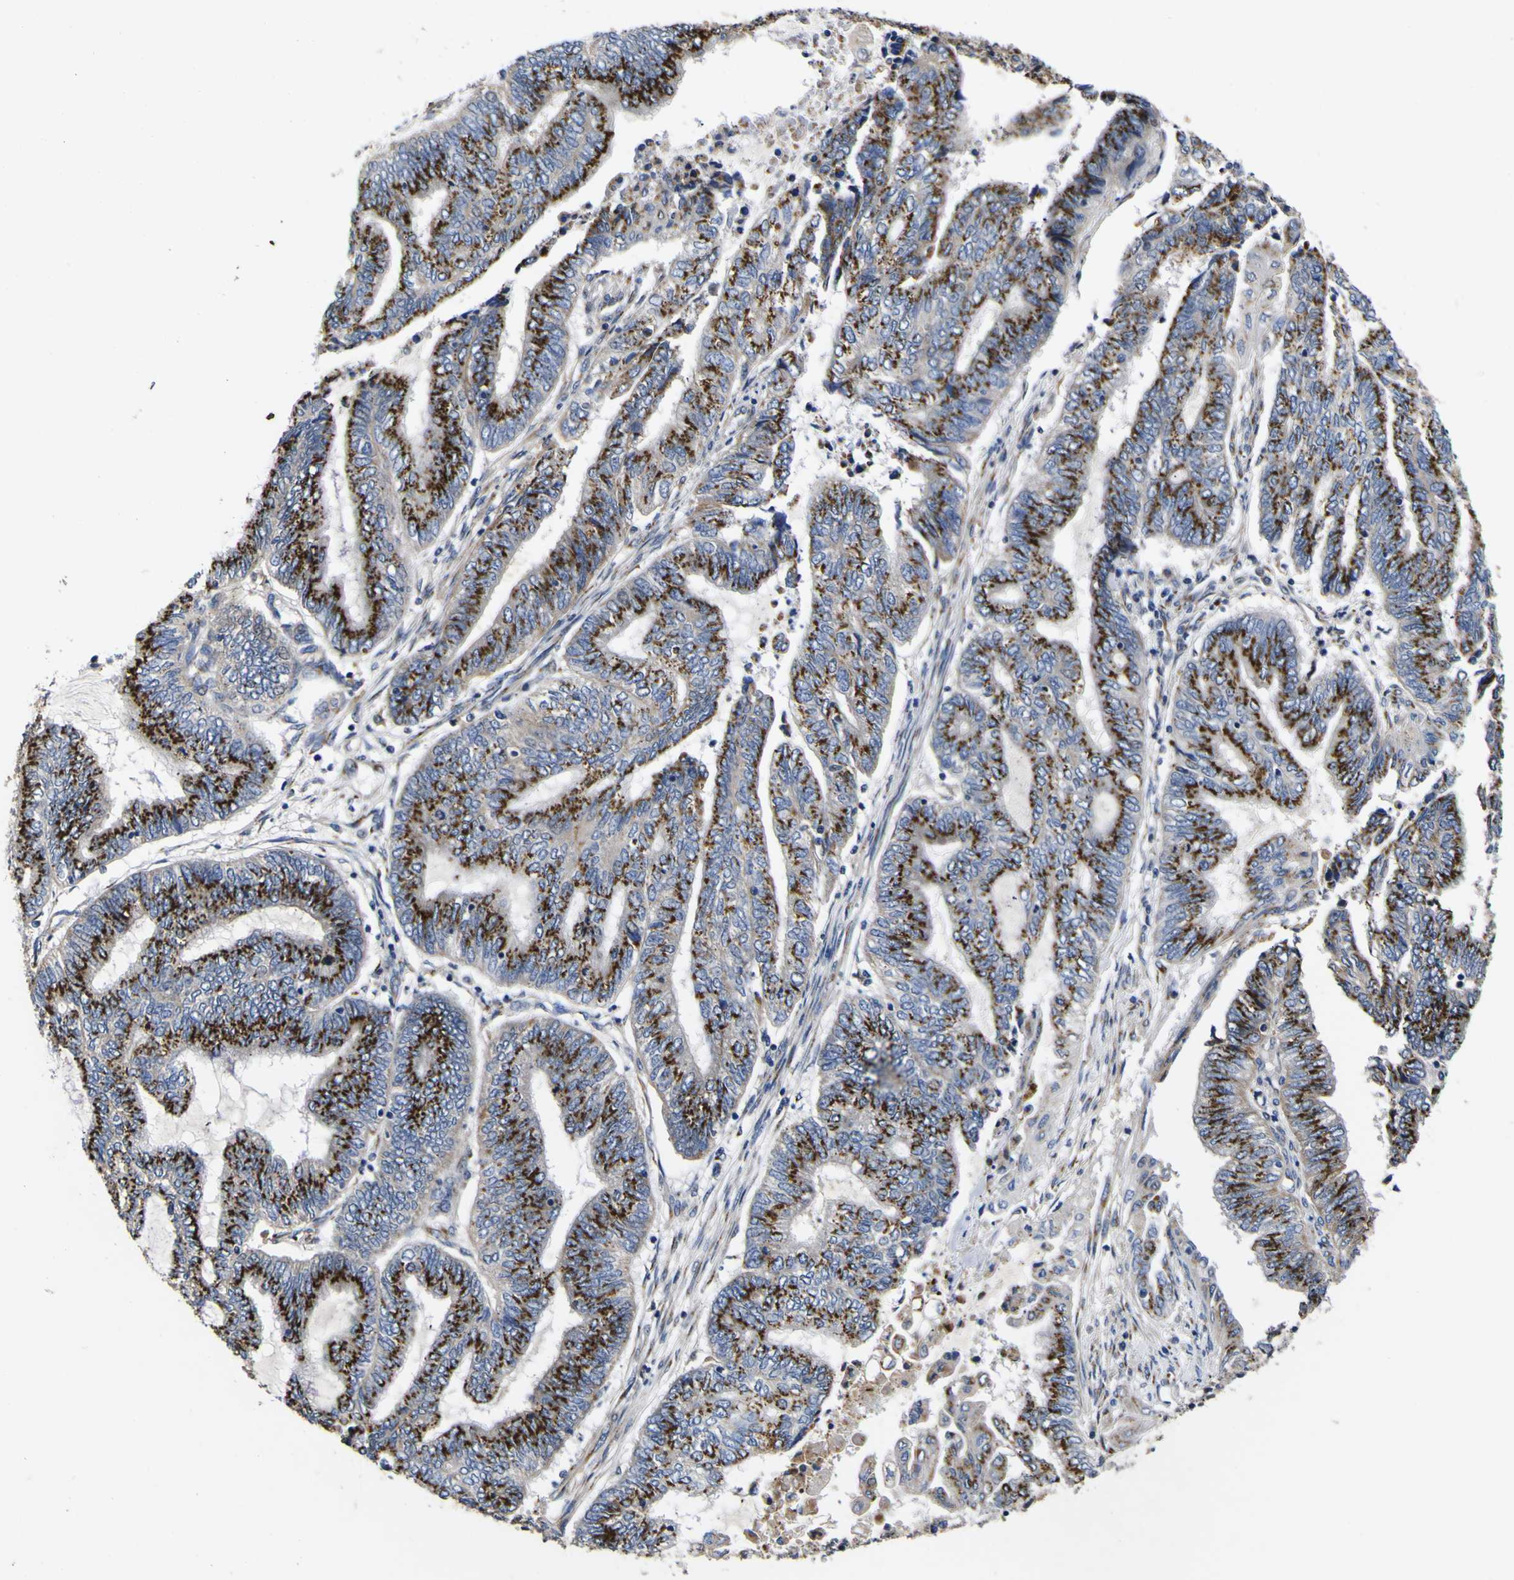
{"staining": {"intensity": "strong", "quantity": ">75%", "location": "cytoplasmic/membranous"}, "tissue": "endometrial cancer", "cell_type": "Tumor cells", "image_type": "cancer", "snomed": [{"axis": "morphology", "description": "Adenocarcinoma, NOS"}, {"axis": "topography", "description": "Uterus"}, {"axis": "topography", "description": "Endometrium"}], "caption": "Endometrial adenocarcinoma stained with DAB IHC displays high levels of strong cytoplasmic/membranous expression in approximately >75% of tumor cells.", "gene": "COA1", "patient": {"sex": "female", "age": 70}}